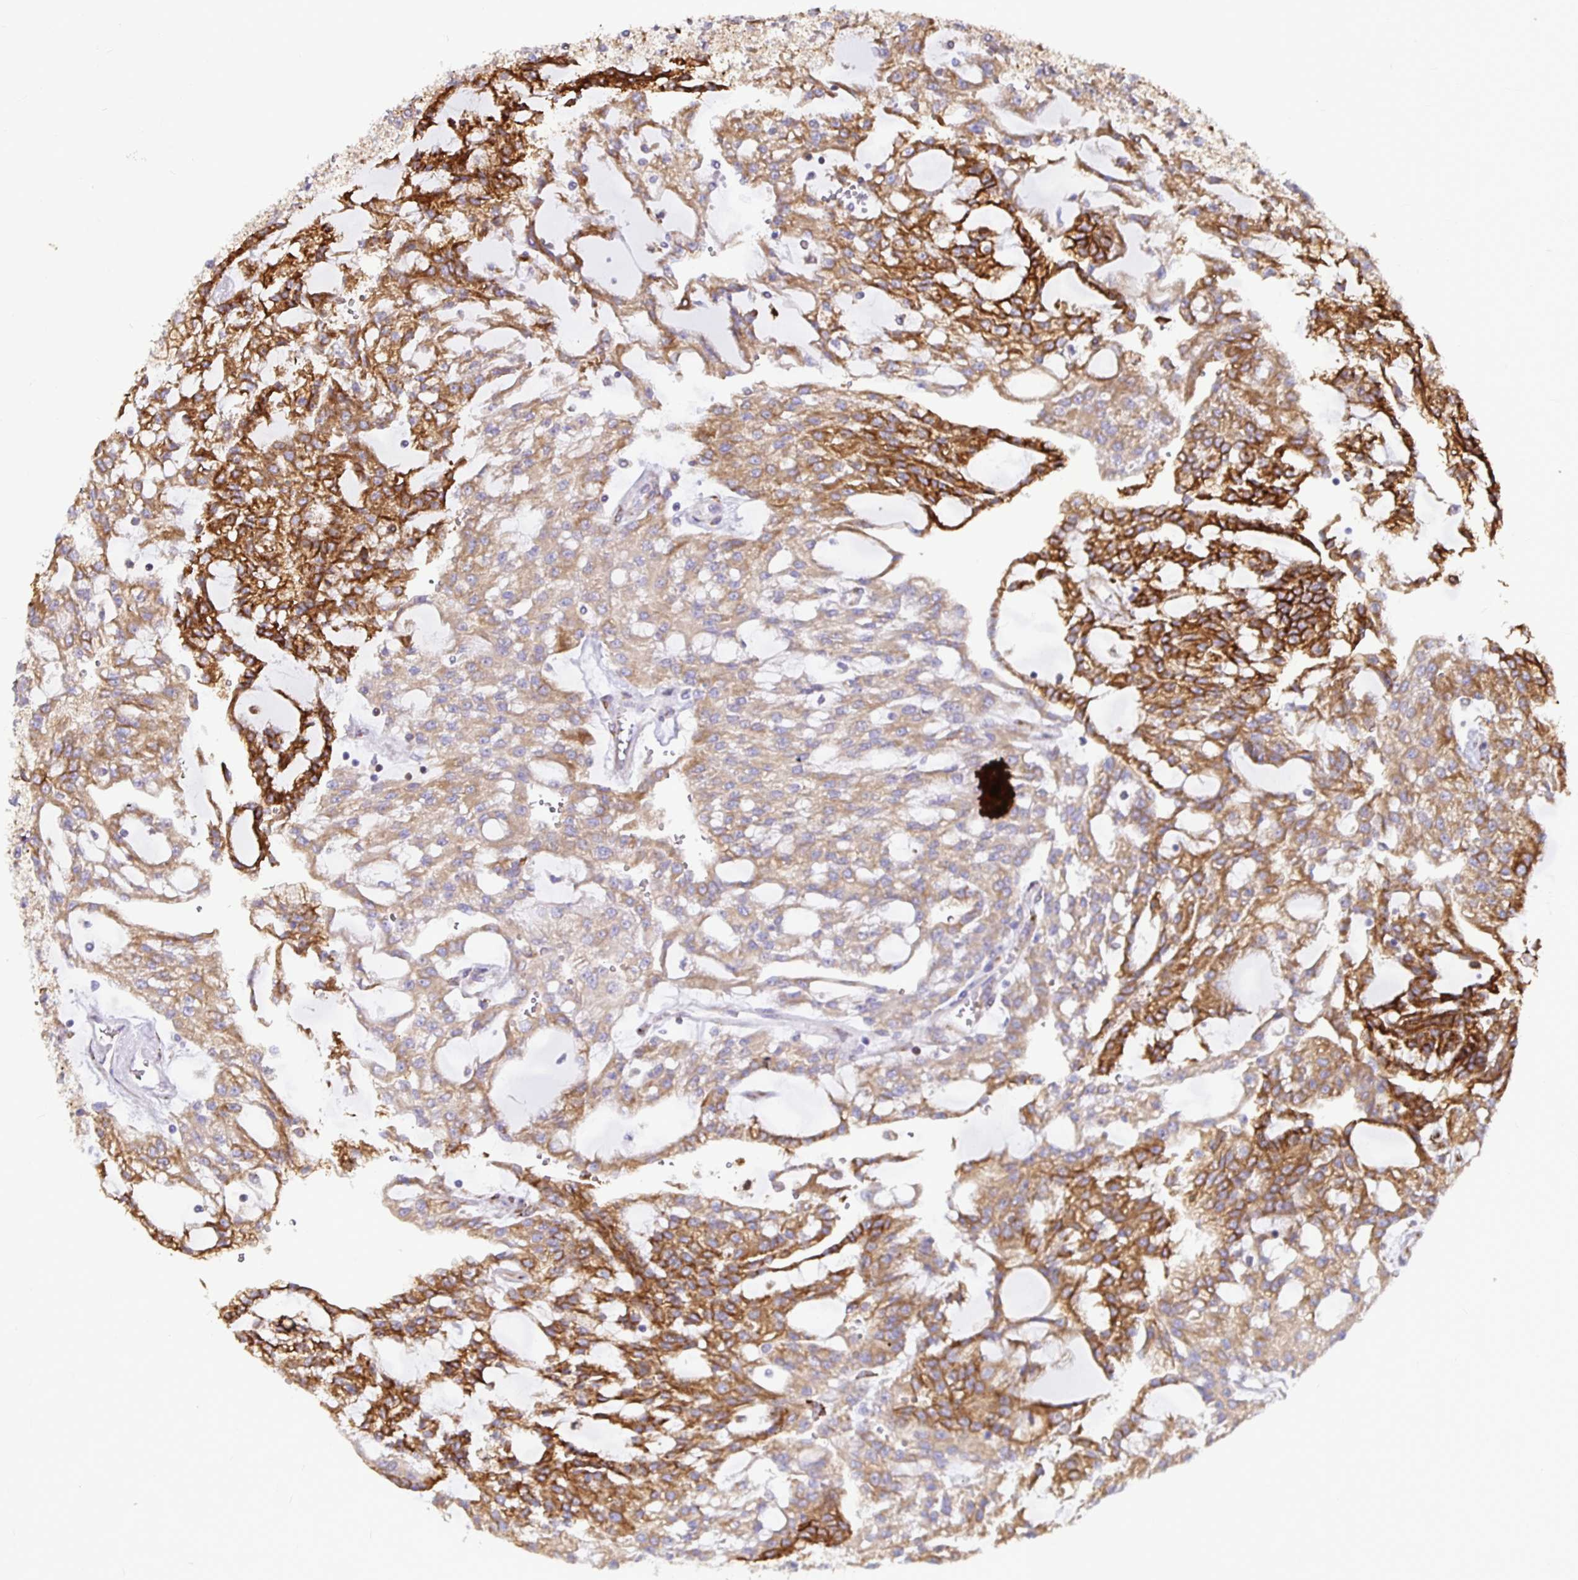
{"staining": {"intensity": "strong", "quantity": "25%-75%", "location": "cytoplasmic/membranous"}, "tissue": "renal cancer", "cell_type": "Tumor cells", "image_type": "cancer", "snomed": [{"axis": "morphology", "description": "Adenocarcinoma, NOS"}, {"axis": "topography", "description": "Kidney"}], "caption": "The photomicrograph reveals a brown stain indicating the presence of a protein in the cytoplasmic/membranous of tumor cells in renal cancer.", "gene": "P4HA2", "patient": {"sex": "male", "age": 63}}